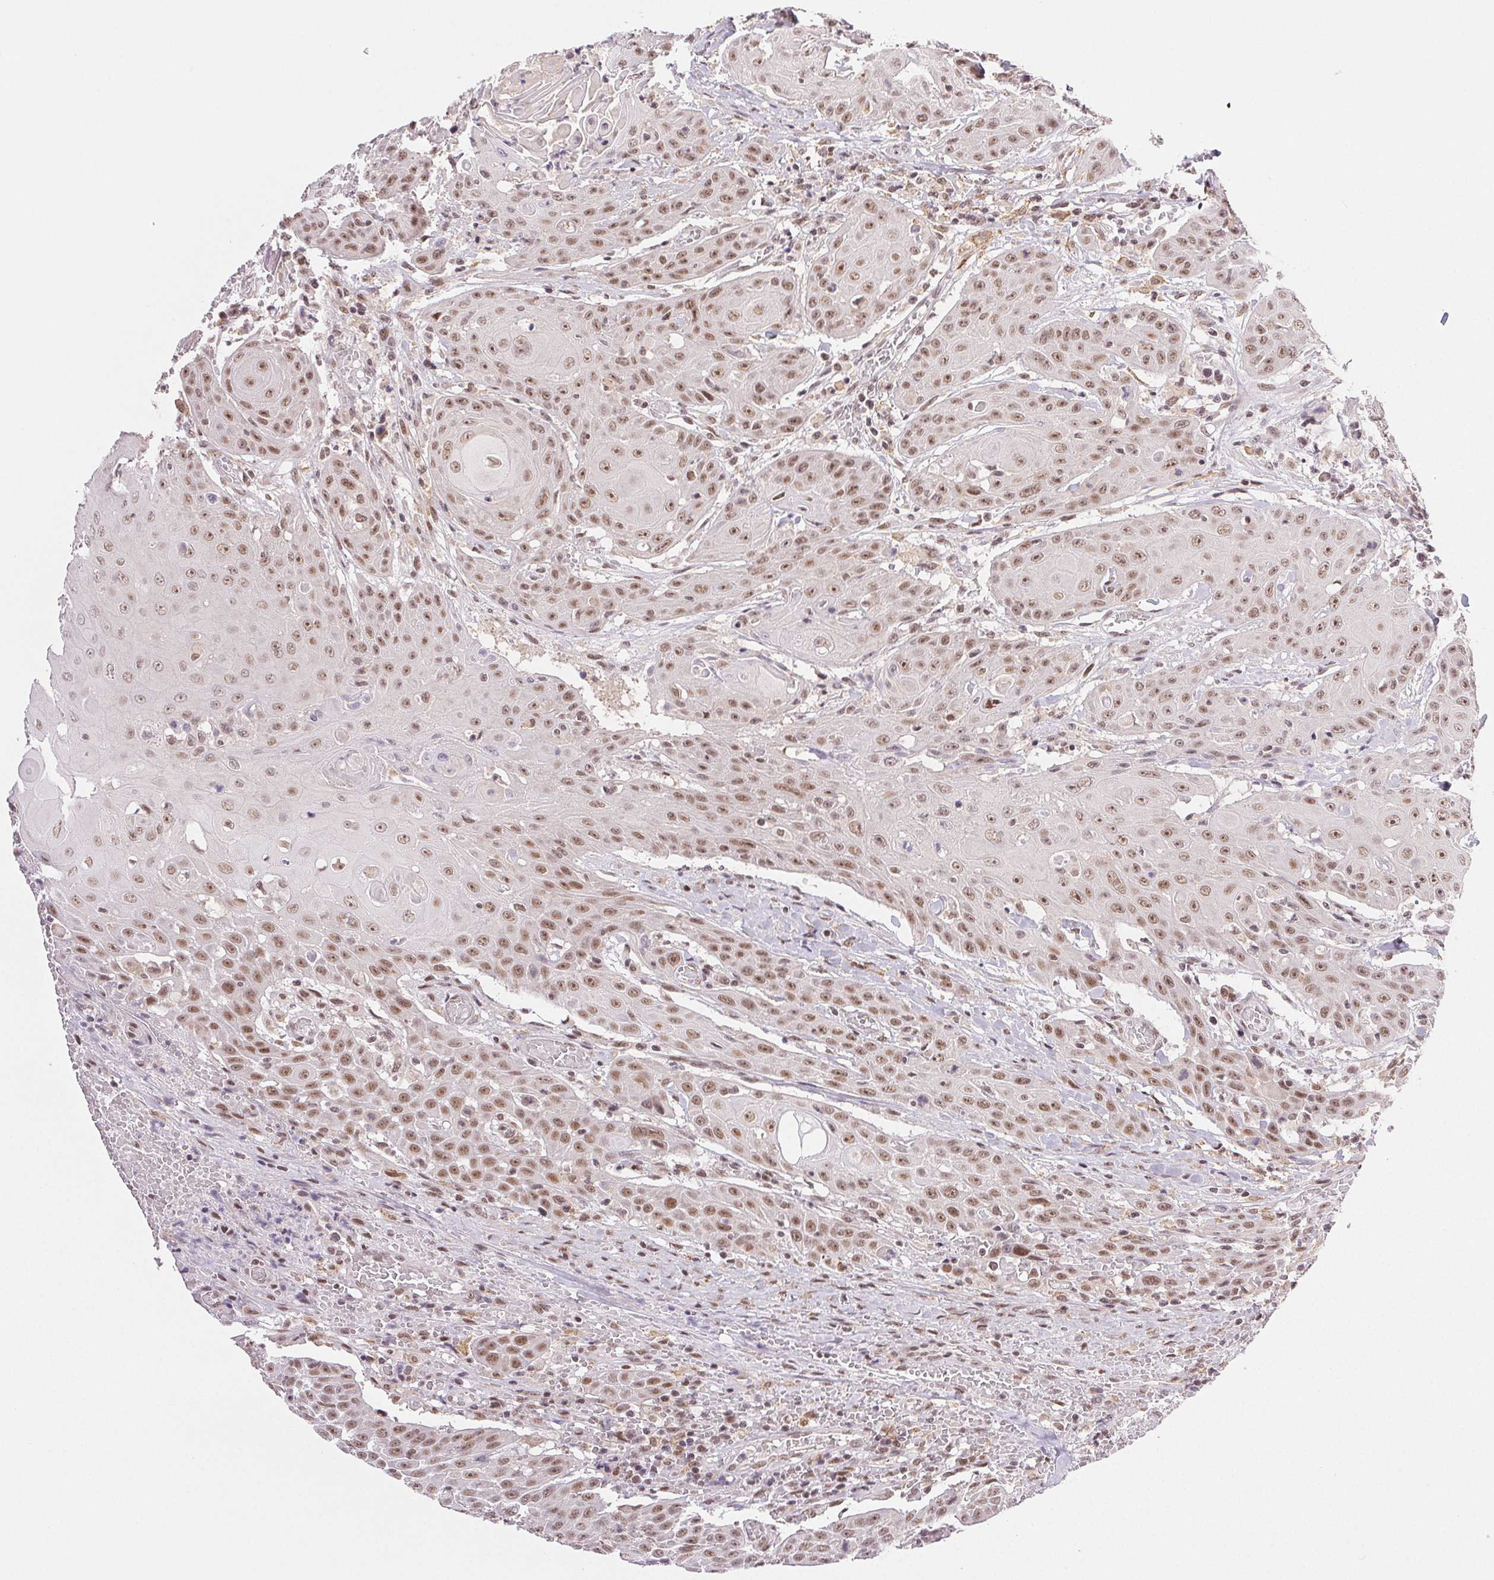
{"staining": {"intensity": "moderate", "quantity": ">75%", "location": "nuclear"}, "tissue": "head and neck cancer", "cell_type": "Tumor cells", "image_type": "cancer", "snomed": [{"axis": "morphology", "description": "Normal tissue, NOS"}, {"axis": "morphology", "description": "Squamous cell carcinoma, NOS"}, {"axis": "topography", "description": "Oral tissue"}, {"axis": "topography", "description": "Head-Neck"}], "caption": "Head and neck cancer (squamous cell carcinoma) tissue reveals moderate nuclear expression in about >75% of tumor cells", "gene": "PRPF18", "patient": {"sex": "female", "age": 55}}